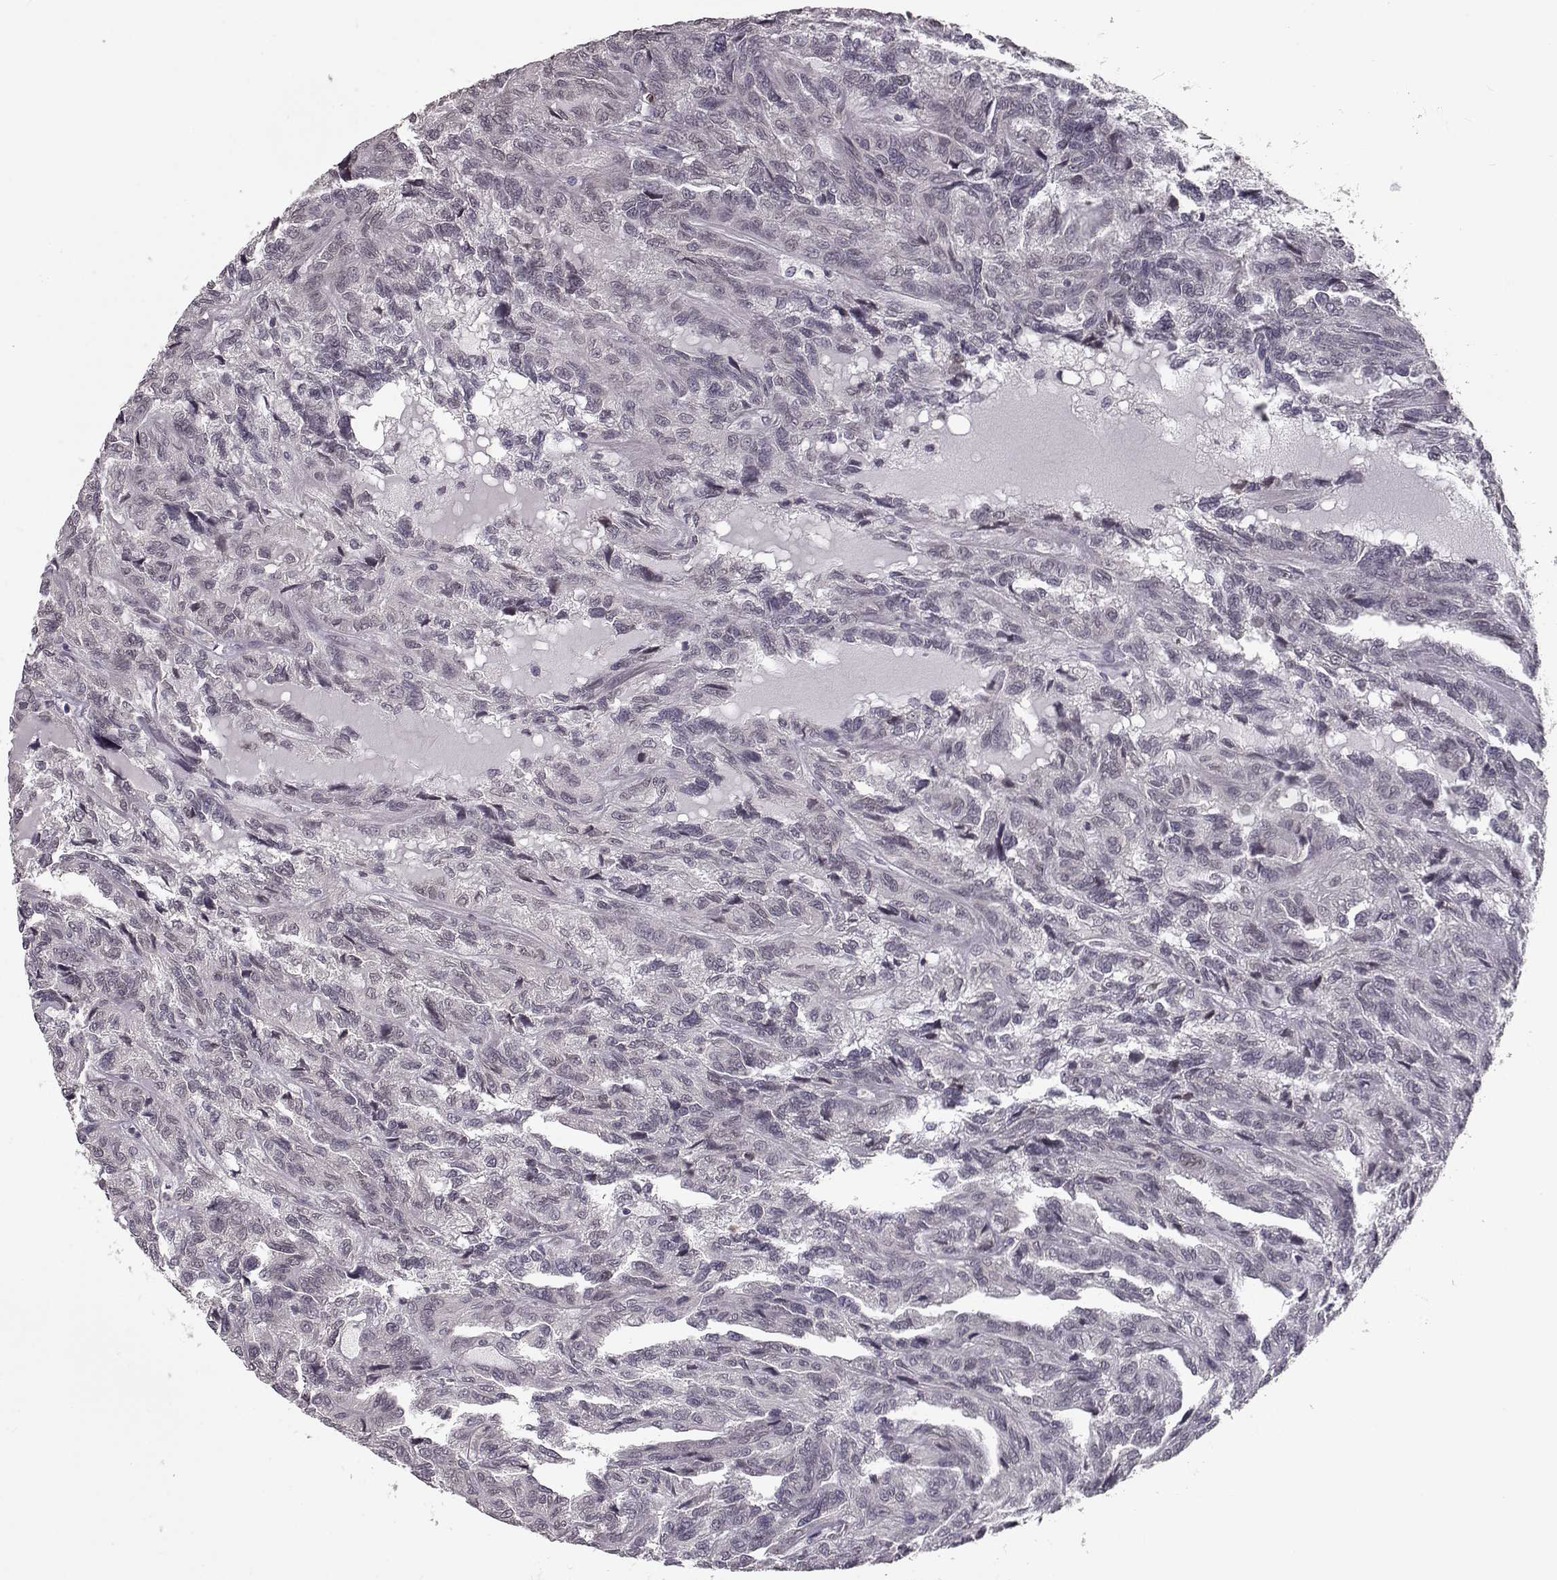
{"staining": {"intensity": "negative", "quantity": "none", "location": "none"}, "tissue": "renal cancer", "cell_type": "Tumor cells", "image_type": "cancer", "snomed": [{"axis": "morphology", "description": "Adenocarcinoma, NOS"}, {"axis": "topography", "description": "Kidney"}], "caption": "Renal adenocarcinoma was stained to show a protein in brown. There is no significant staining in tumor cells.", "gene": "NUP37", "patient": {"sex": "male", "age": 79}}